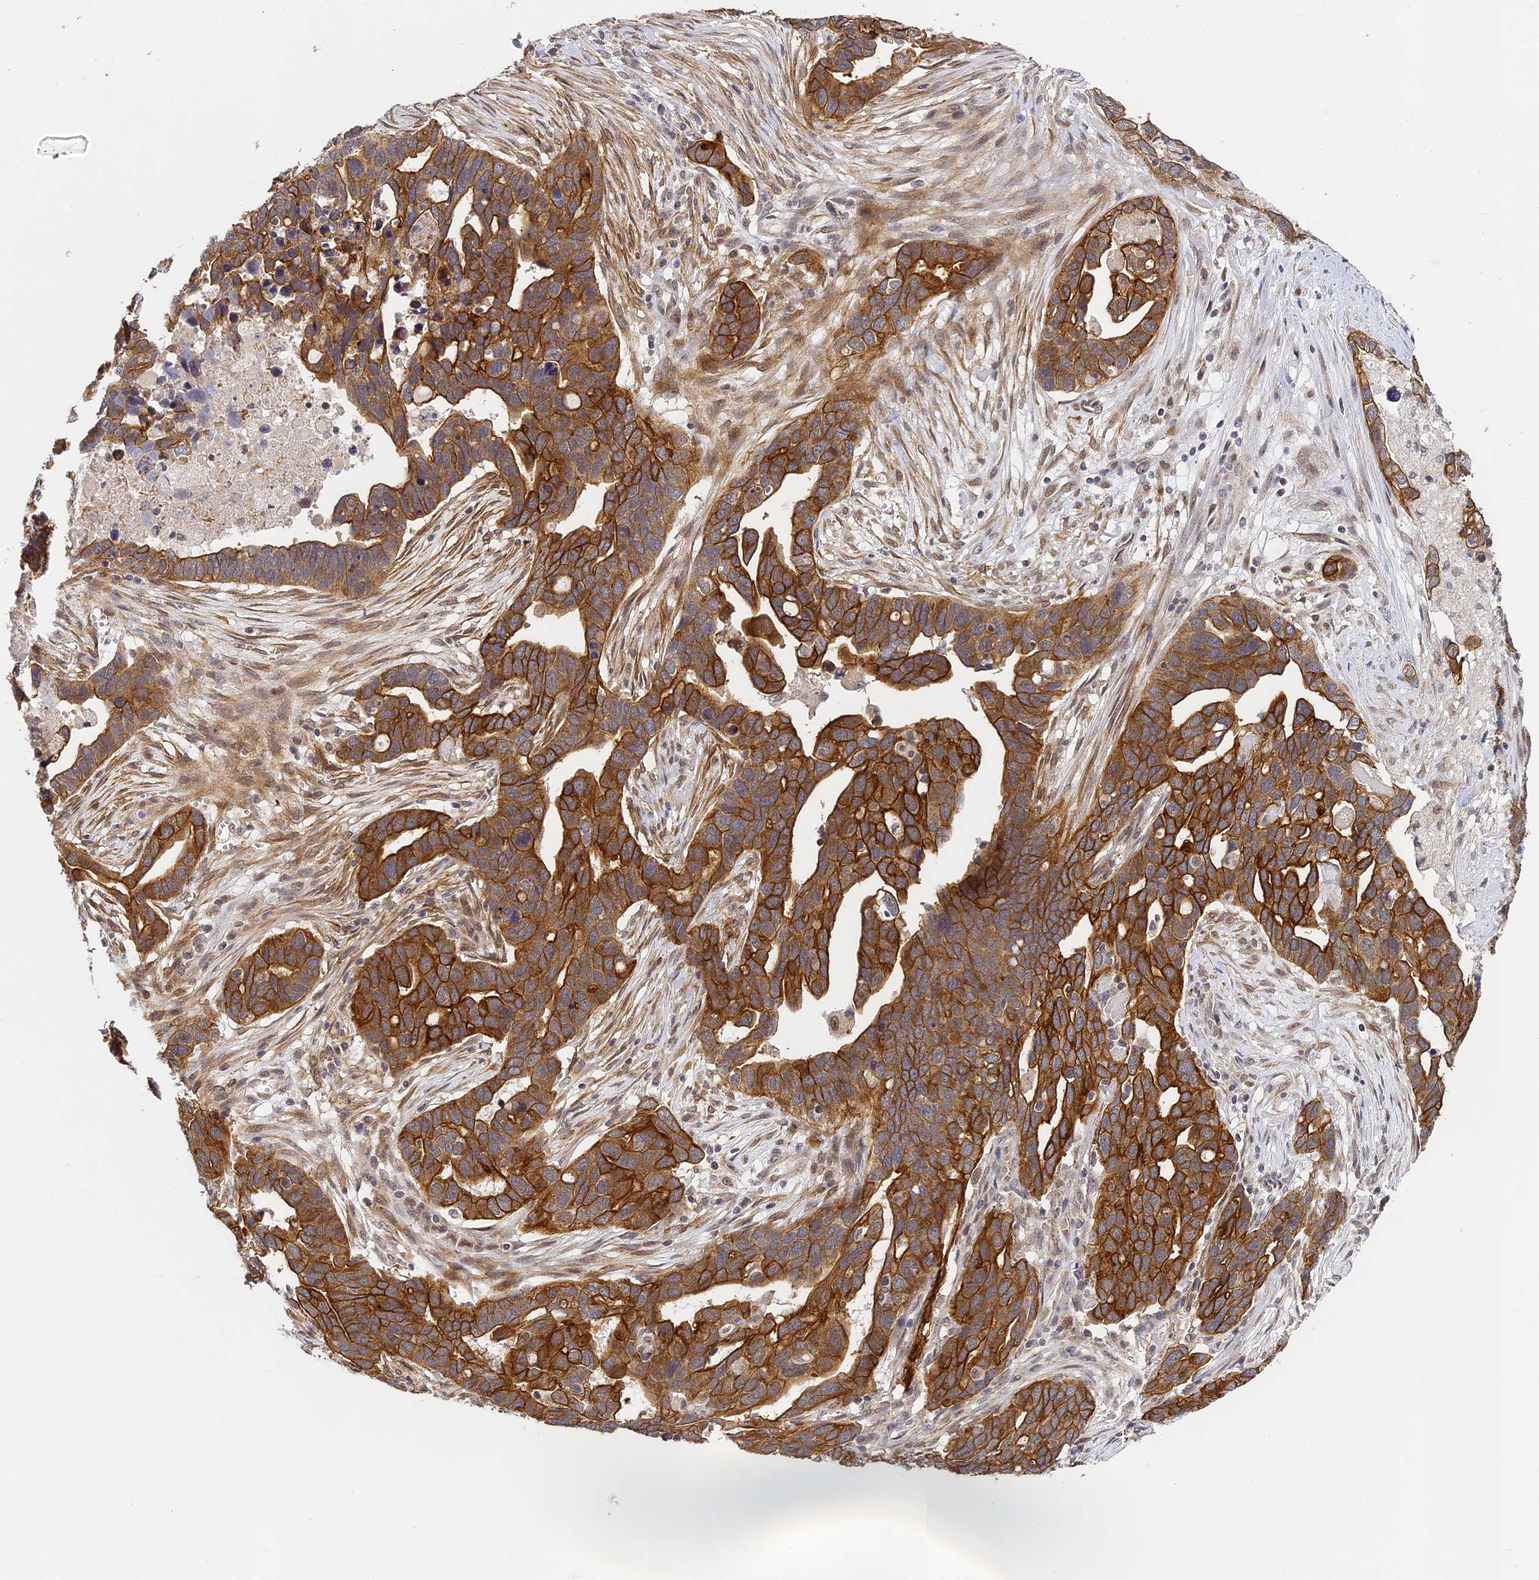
{"staining": {"intensity": "strong", "quantity": ">75%", "location": "cytoplasmic/membranous"}, "tissue": "ovarian cancer", "cell_type": "Tumor cells", "image_type": "cancer", "snomed": [{"axis": "morphology", "description": "Cystadenocarcinoma, serous, NOS"}, {"axis": "topography", "description": "Ovary"}], "caption": "Protein expression analysis of ovarian serous cystadenocarcinoma reveals strong cytoplasmic/membranous expression in about >75% of tumor cells. (IHC, brightfield microscopy, high magnification).", "gene": "DNAAF10", "patient": {"sex": "female", "age": 54}}